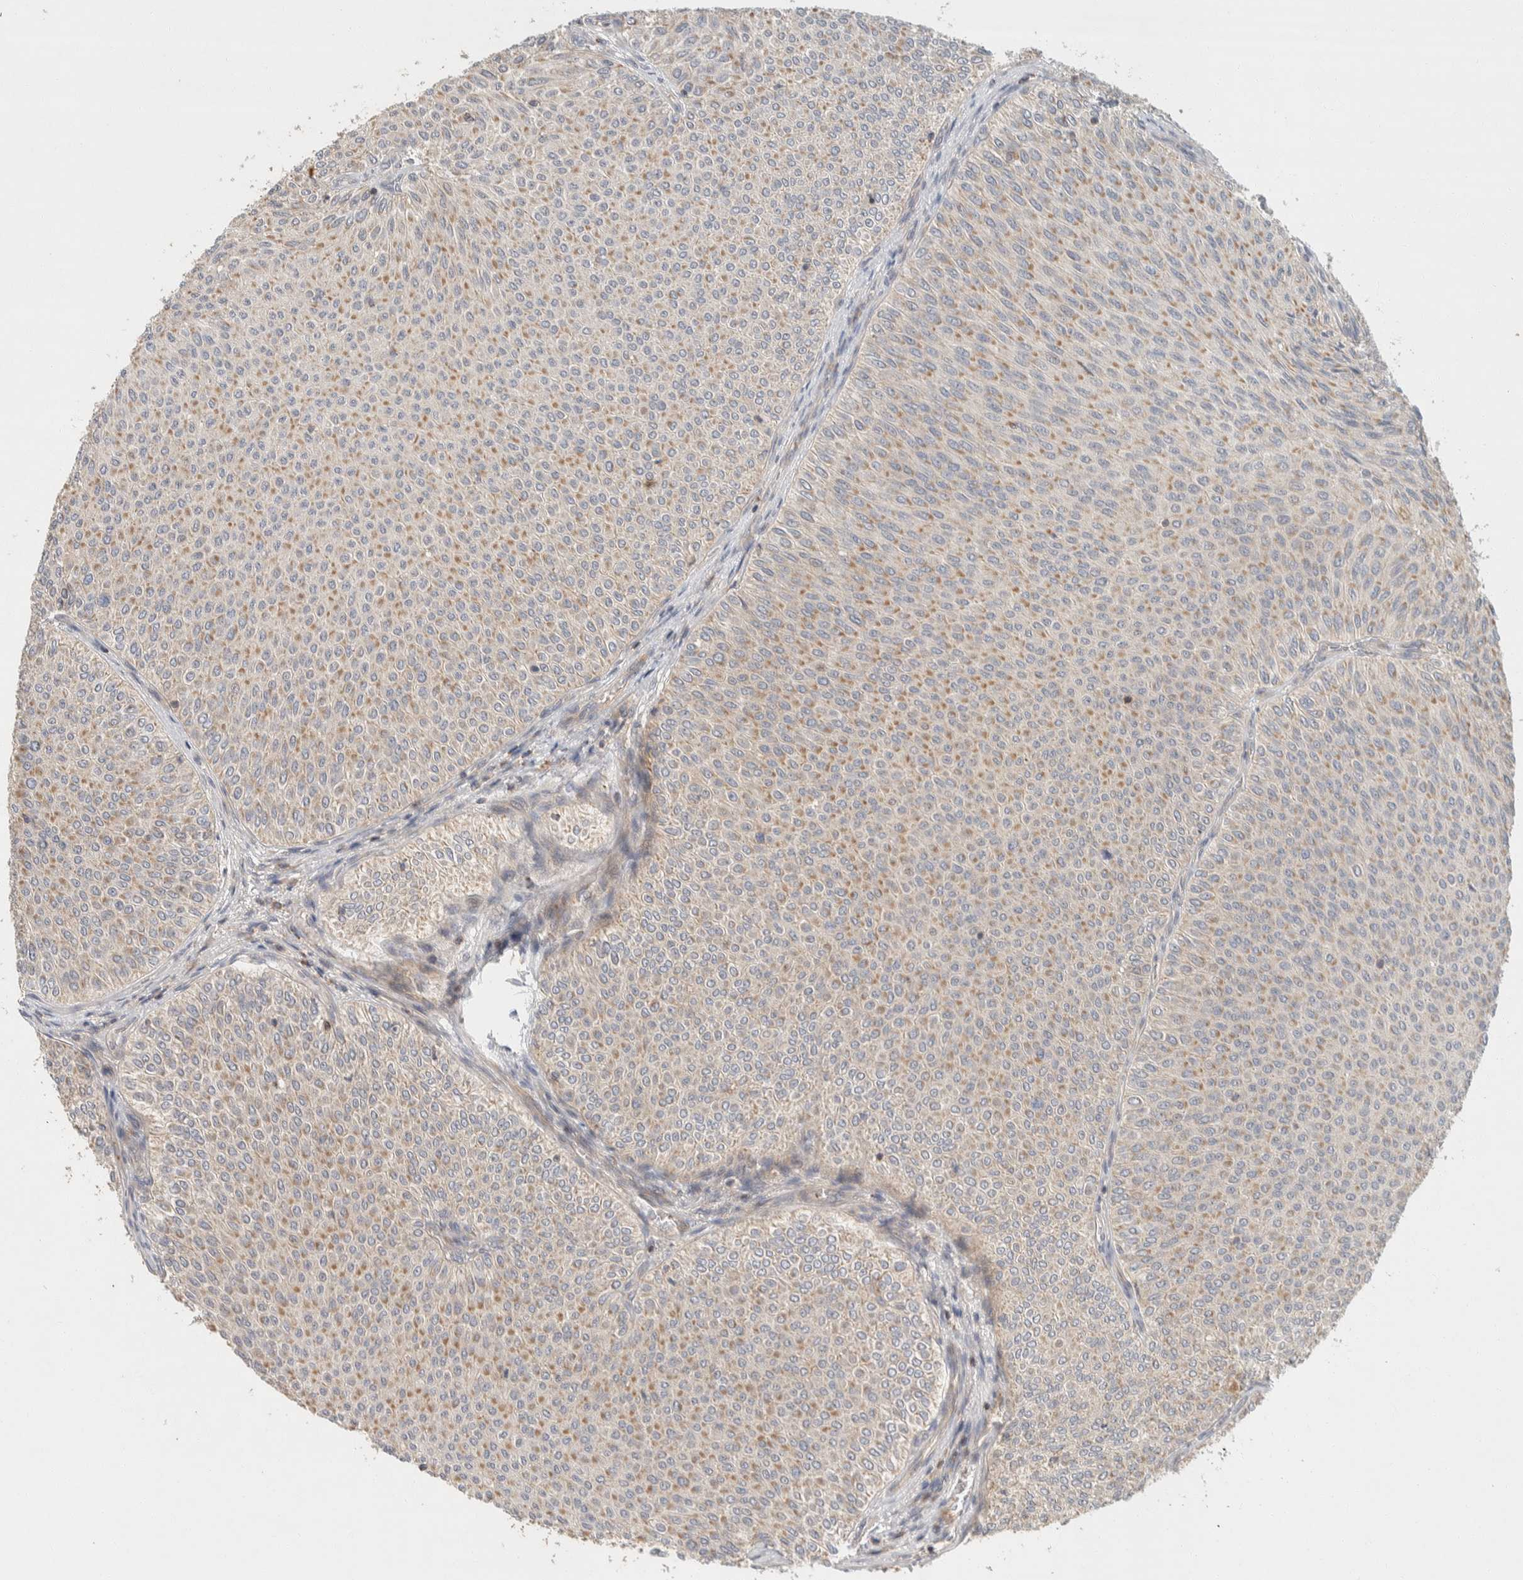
{"staining": {"intensity": "weak", "quantity": ">75%", "location": "cytoplasmic/membranous"}, "tissue": "urothelial cancer", "cell_type": "Tumor cells", "image_type": "cancer", "snomed": [{"axis": "morphology", "description": "Urothelial carcinoma, Low grade"}, {"axis": "topography", "description": "Urinary bladder"}], "caption": "IHC micrograph of urothelial cancer stained for a protein (brown), which demonstrates low levels of weak cytoplasmic/membranous expression in about >75% of tumor cells.", "gene": "KIF9", "patient": {"sex": "male", "age": 78}}